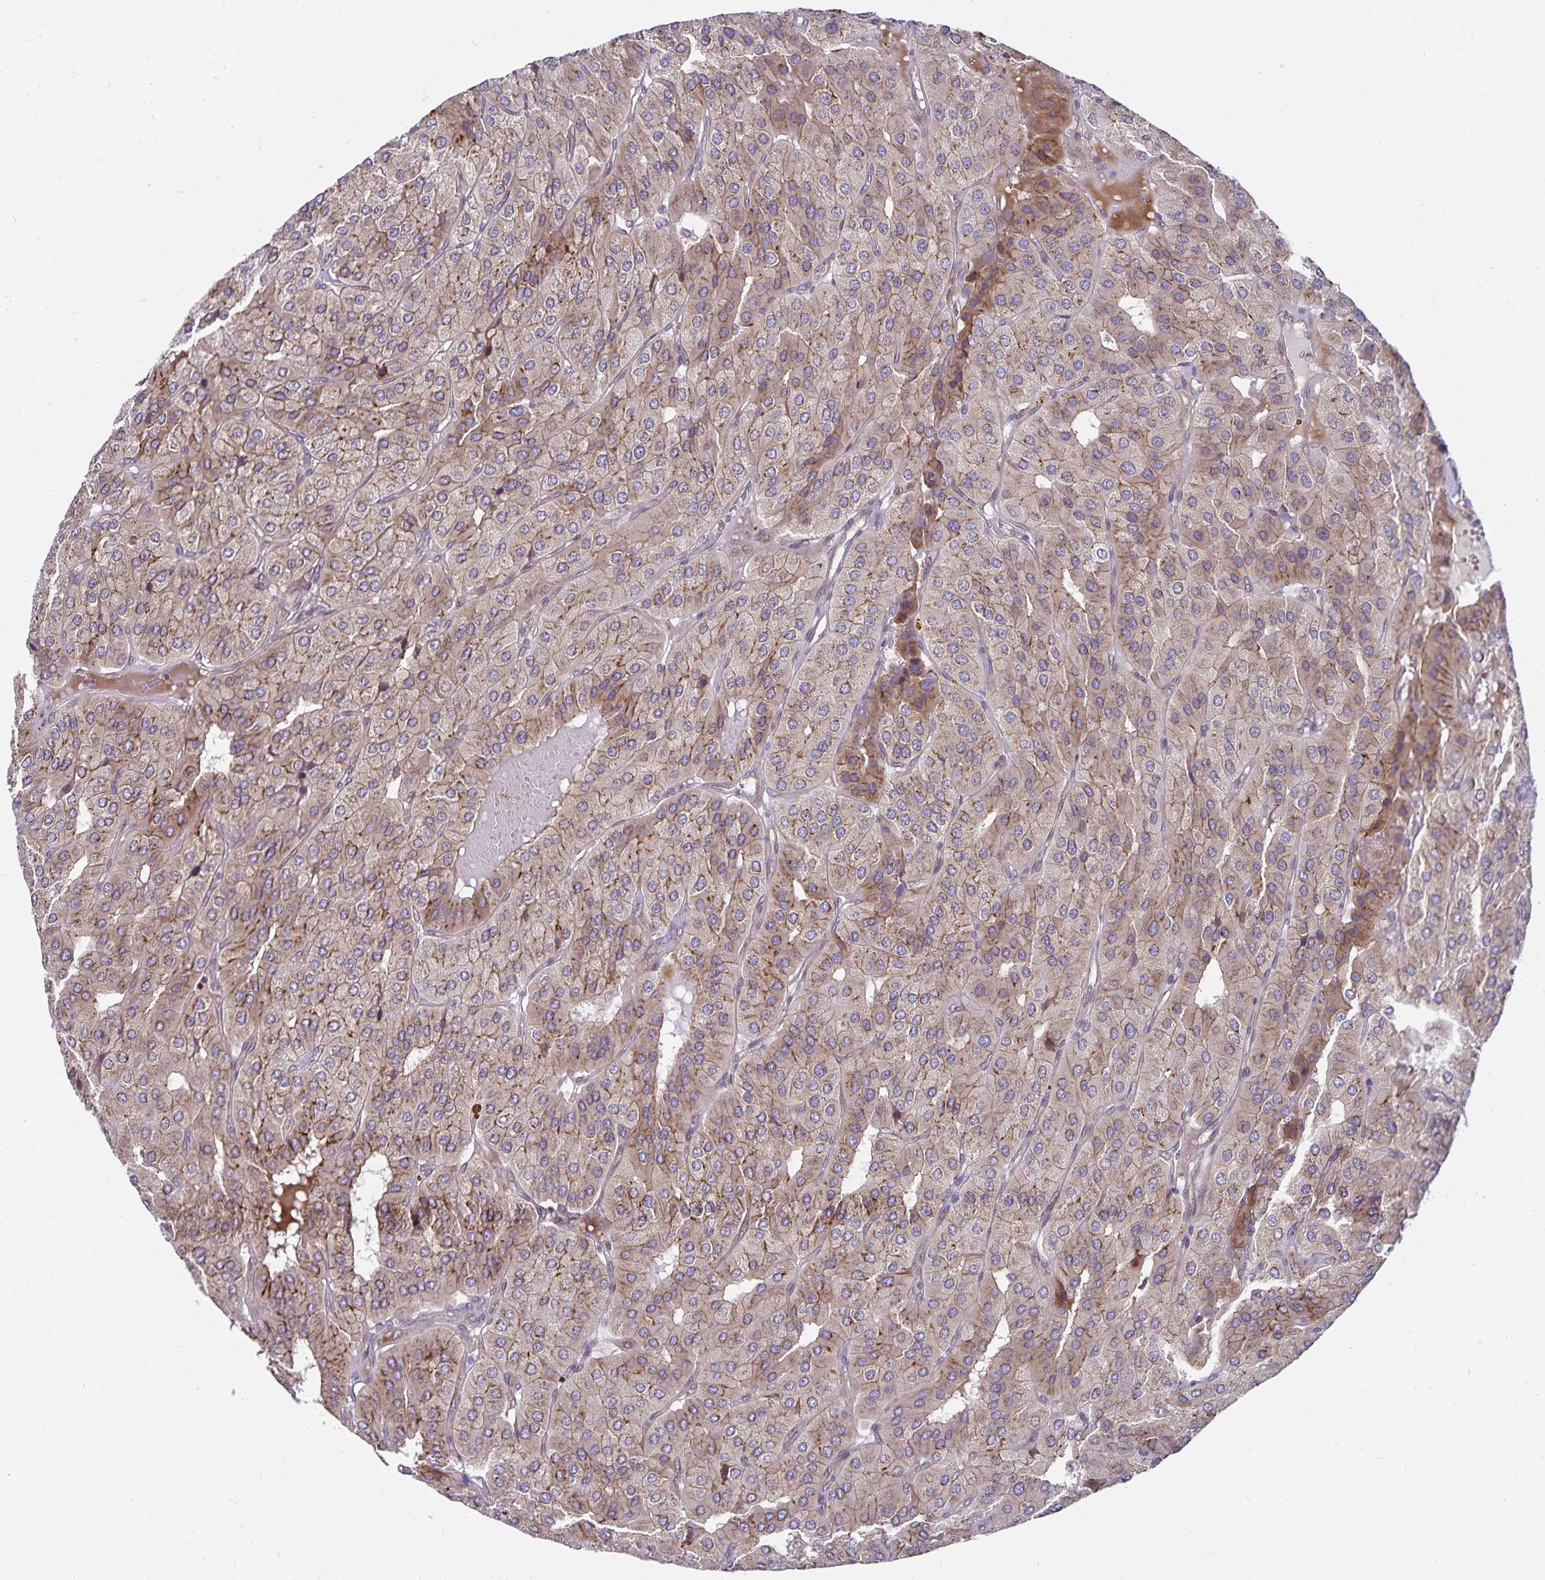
{"staining": {"intensity": "moderate", "quantity": ">75%", "location": "cytoplasmic/membranous"}, "tissue": "parathyroid gland", "cell_type": "Glandular cells", "image_type": "normal", "snomed": [{"axis": "morphology", "description": "Normal tissue, NOS"}, {"axis": "morphology", "description": "Adenoma, NOS"}, {"axis": "topography", "description": "Parathyroid gland"}], "caption": "The image shows immunohistochemical staining of normal parathyroid gland. There is moderate cytoplasmic/membranous positivity is identified in about >75% of glandular cells. (DAB (3,3'-diaminobenzidine) IHC with brightfield microscopy, high magnification).", "gene": "SEC62", "patient": {"sex": "female", "age": 86}}